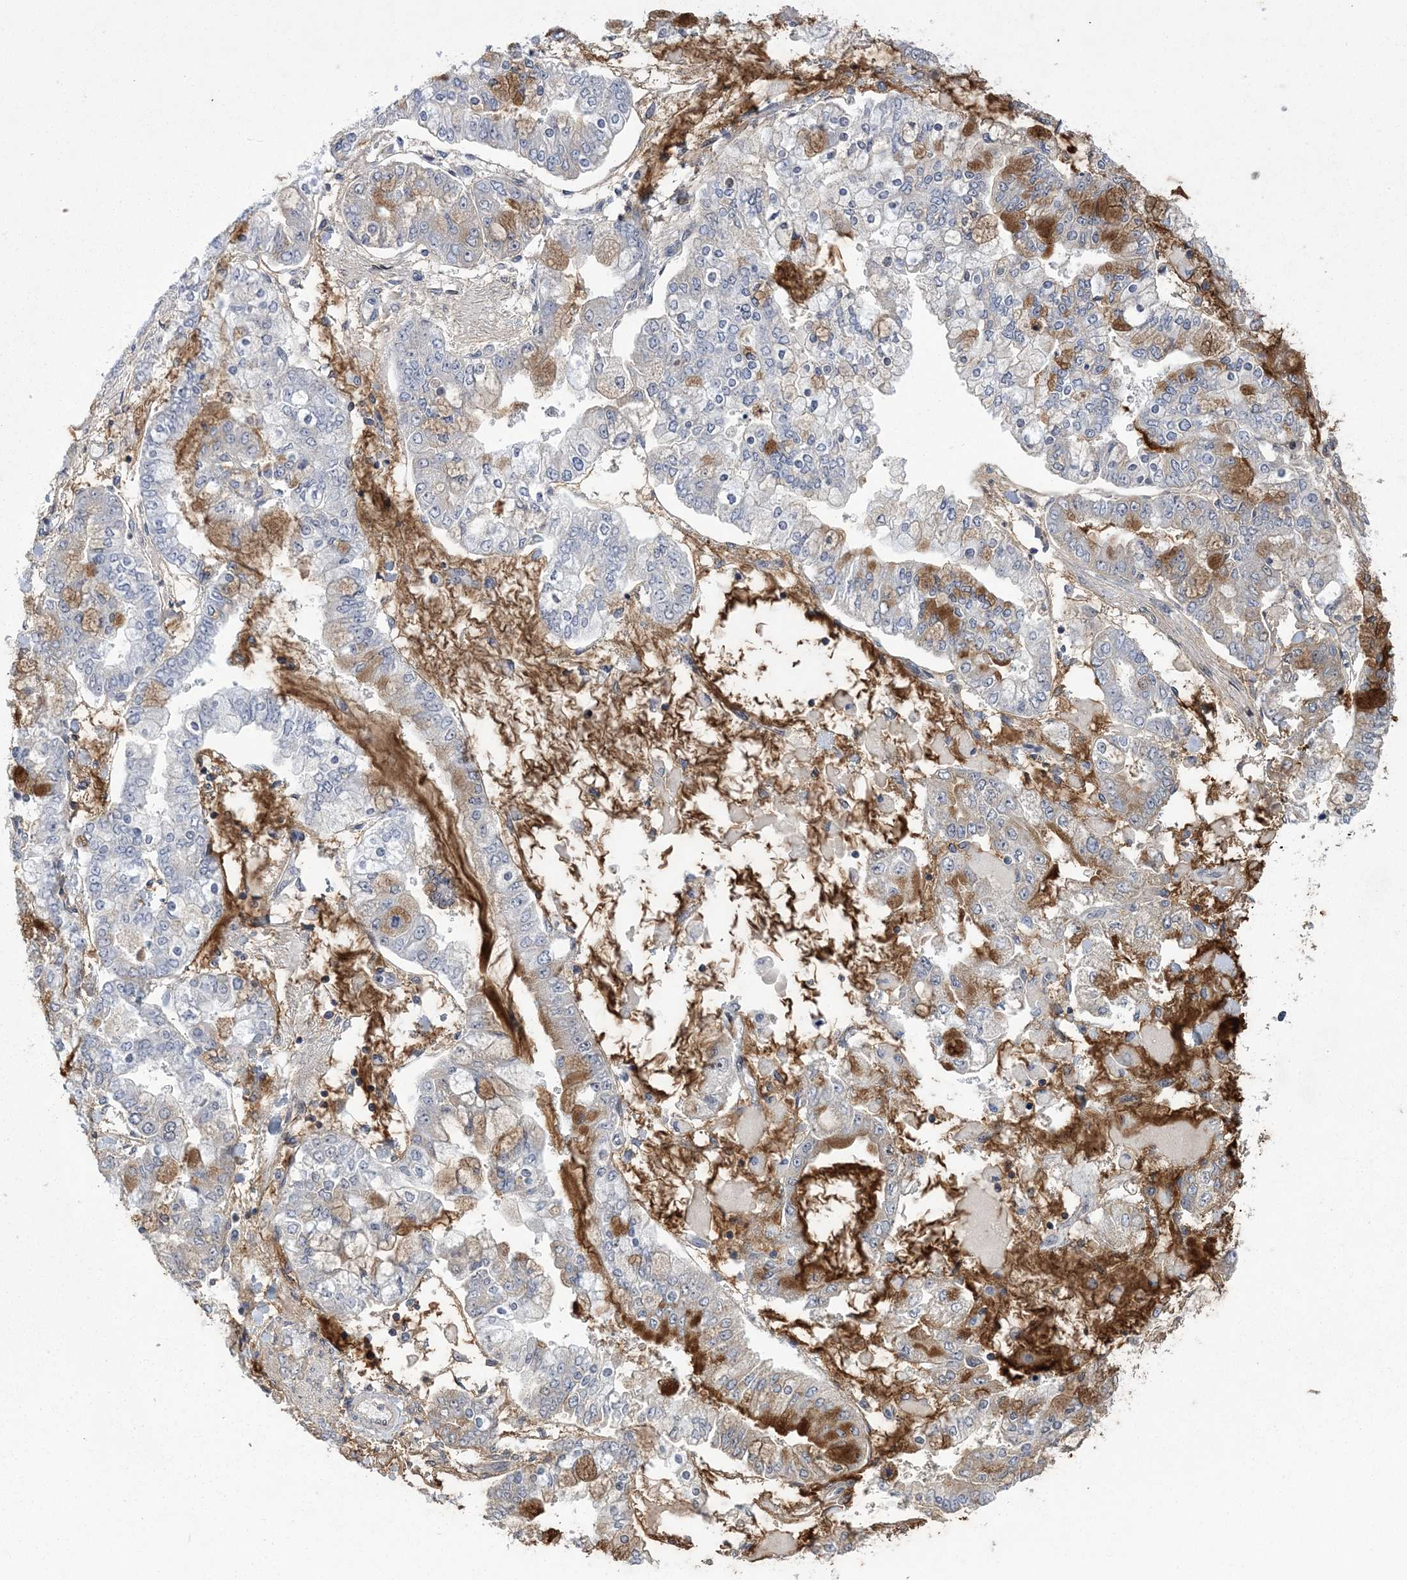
{"staining": {"intensity": "moderate", "quantity": "25%-75%", "location": "cytoplasmic/membranous"}, "tissue": "stomach cancer", "cell_type": "Tumor cells", "image_type": "cancer", "snomed": [{"axis": "morphology", "description": "Normal tissue, NOS"}, {"axis": "morphology", "description": "Adenocarcinoma, NOS"}, {"axis": "topography", "description": "Stomach, upper"}, {"axis": "topography", "description": "Stomach"}], "caption": "Protein expression analysis of human stomach cancer reveals moderate cytoplasmic/membranous expression in approximately 25%-75% of tumor cells.", "gene": "HOMEZ", "patient": {"sex": "male", "age": 76}}